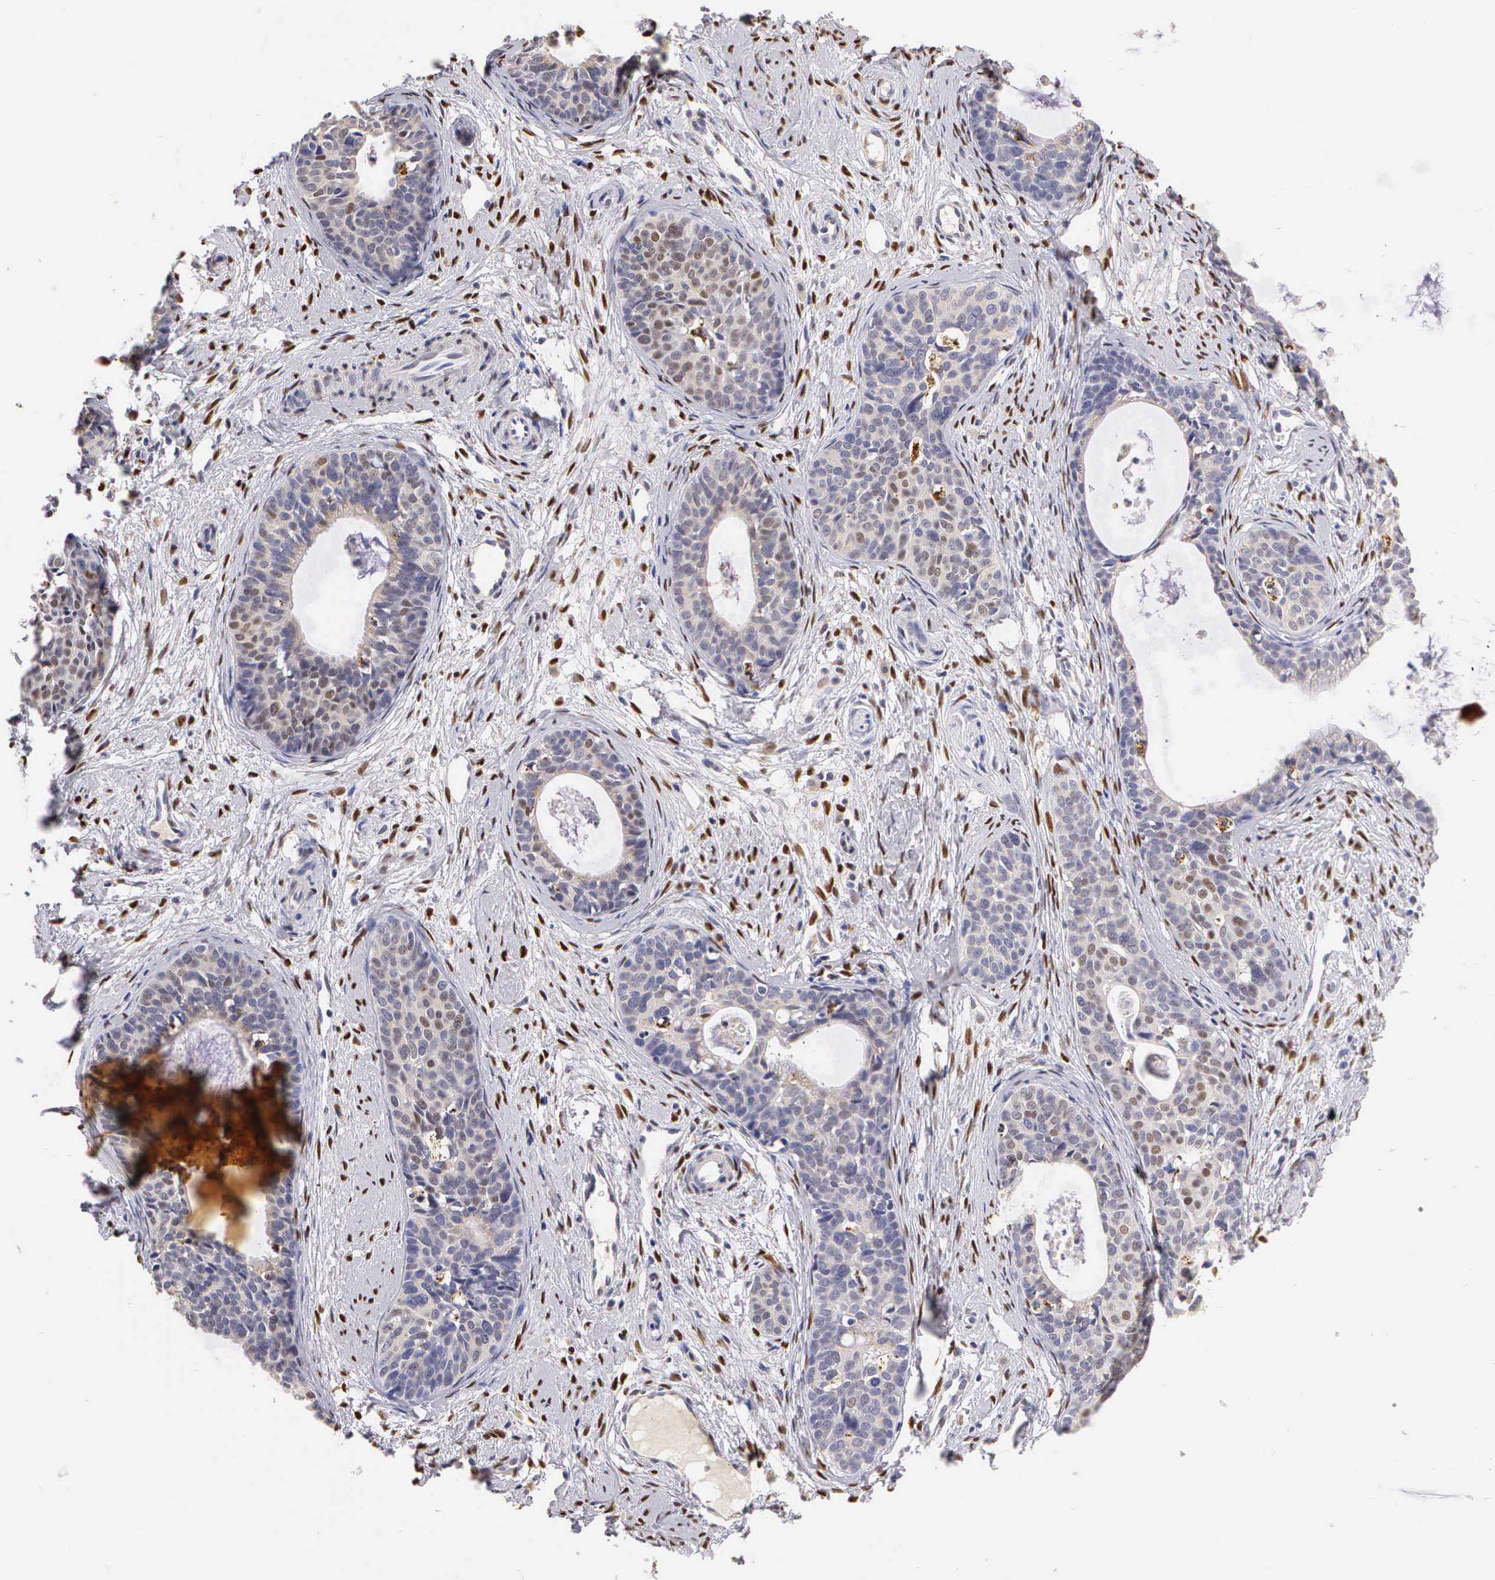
{"staining": {"intensity": "moderate", "quantity": "<25%", "location": "cytoplasmic/membranous"}, "tissue": "cervical cancer", "cell_type": "Tumor cells", "image_type": "cancer", "snomed": [{"axis": "morphology", "description": "Squamous cell carcinoma, NOS"}, {"axis": "topography", "description": "Cervix"}], "caption": "A histopathology image of human squamous cell carcinoma (cervical) stained for a protein exhibits moderate cytoplasmic/membranous brown staining in tumor cells.", "gene": "ESR1", "patient": {"sex": "female", "age": 34}}